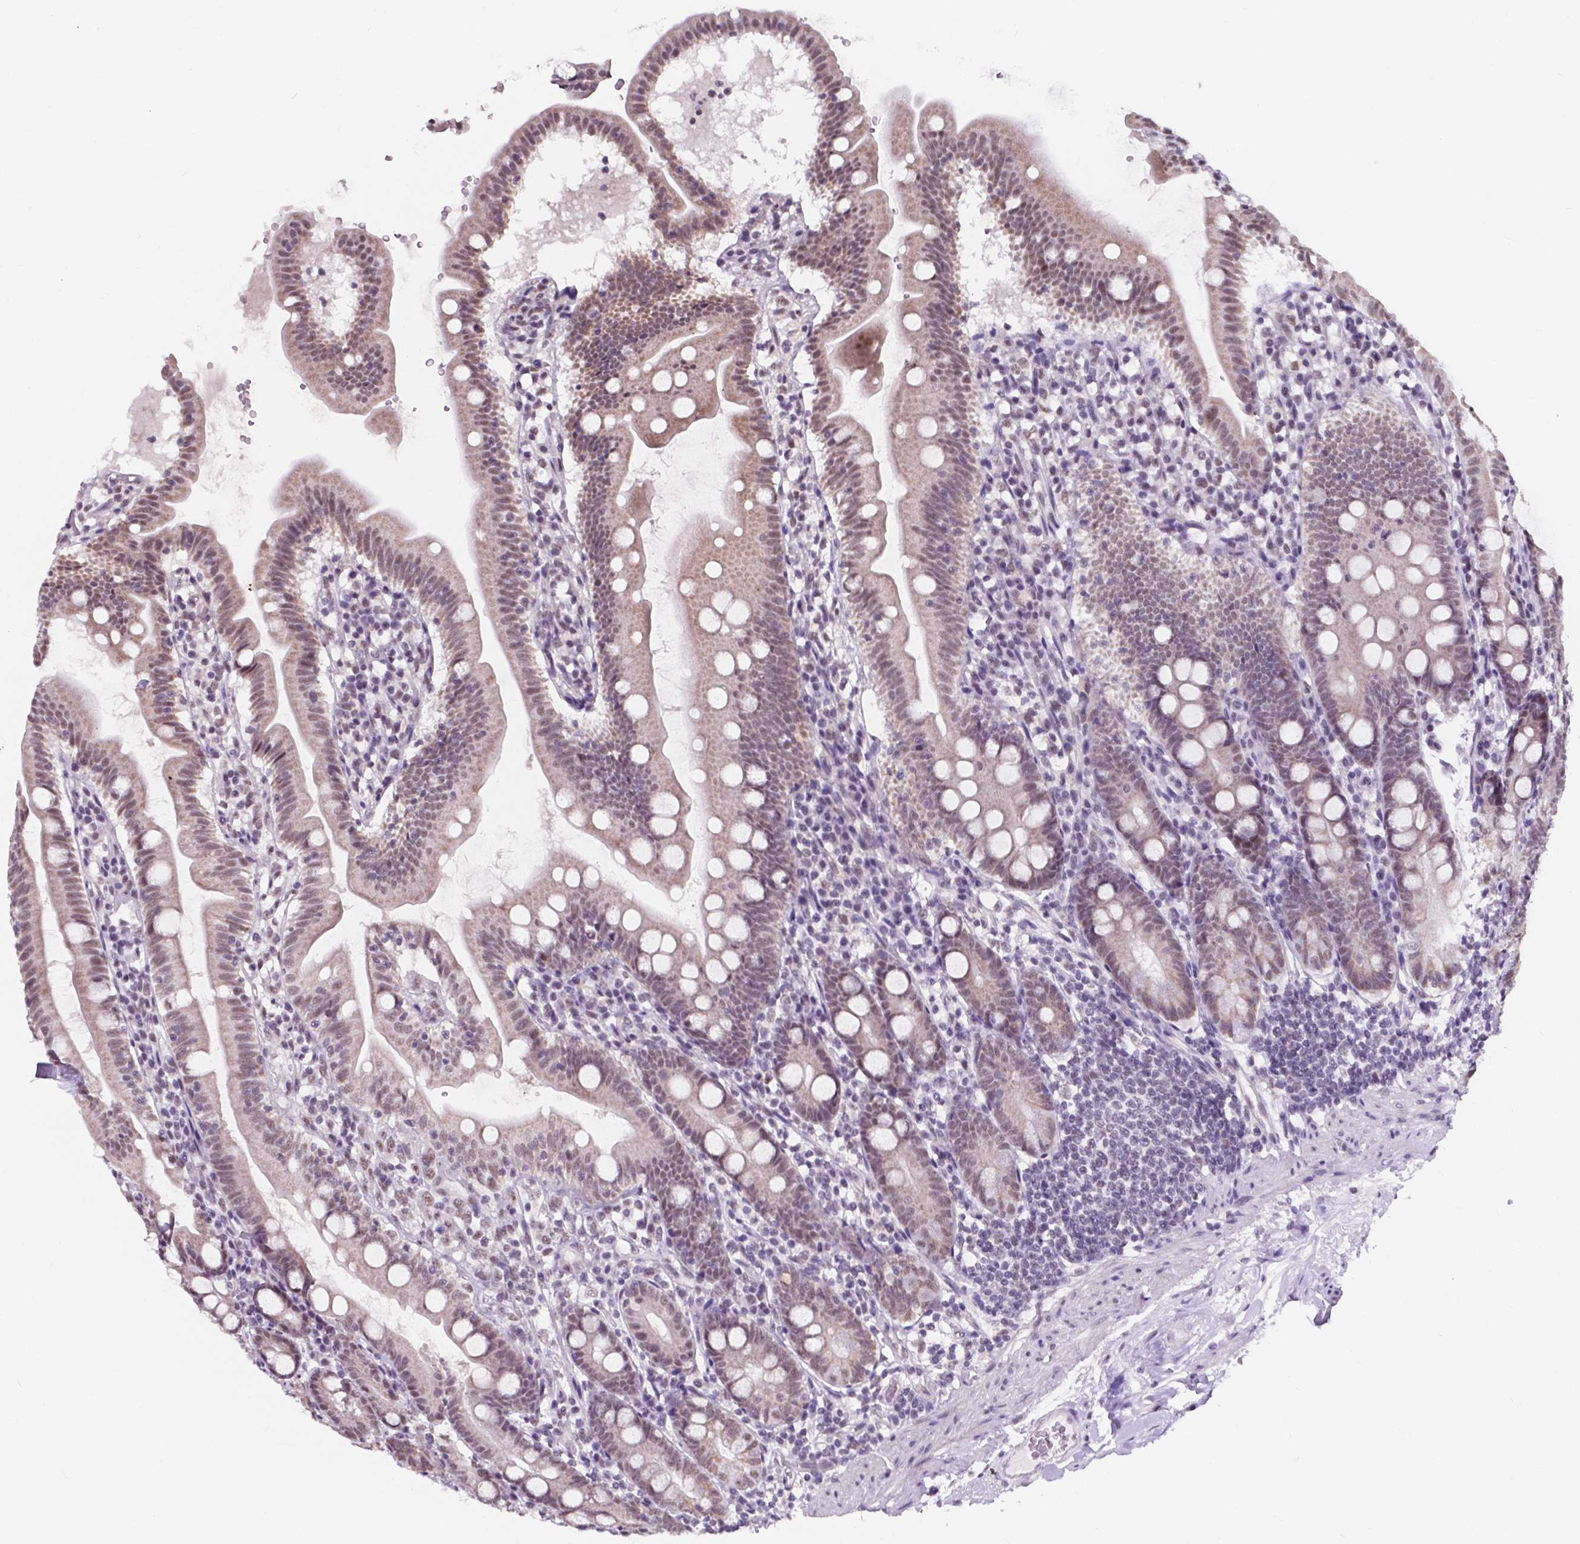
{"staining": {"intensity": "weak", "quantity": "25%-75%", "location": "cytoplasmic/membranous,nuclear"}, "tissue": "duodenum", "cell_type": "Glandular cells", "image_type": "normal", "snomed": [{"axis": "morphology", "description": "Normal tissue, NOS"}, {"axis": "topography", "description": "Duodenum"}], "caption": "Immunohistochemical staining of normal duodenum reveals low levels of weak cytoplasmic/membranous,nuclear staining in approximately 25%-75% of glandular cells. The staining was performed using DAB to visualize the protein expression in brown, while the nuclei were stained in blue with hematoxylin (Magnification: 20x).", "gene": "BCAS2", "patient": {"sex": "female", "age": 67}}